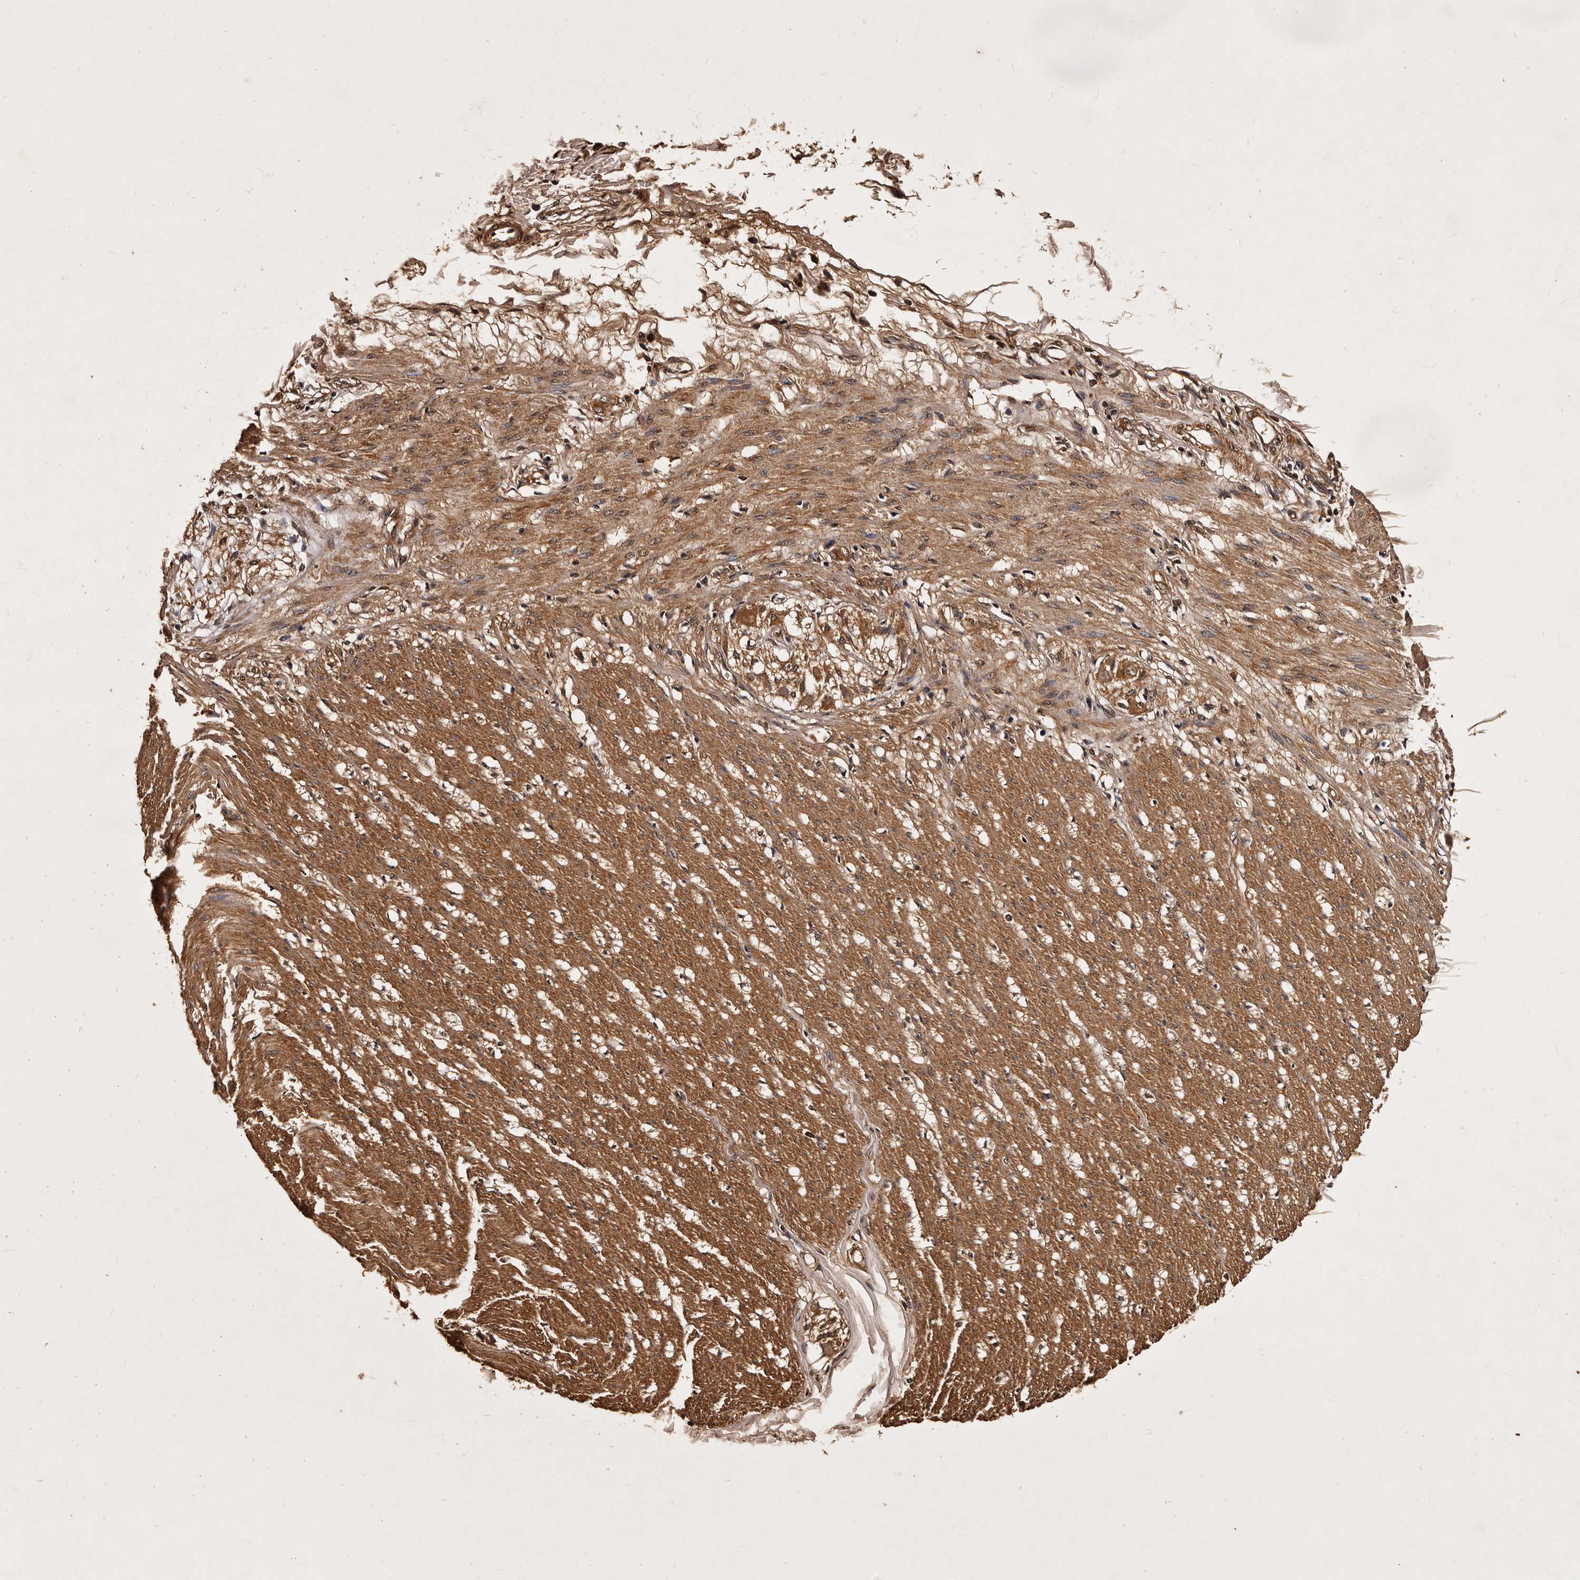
{"staining": {"intensity": "moderate", "quantity": "25%-75%", "location": "cytoplasmic/membranous,nuclear"}, "tissue": "smooth muscle", "cell_type": "Smooth muscle cells", "image_type": "normal", "snomed": [{"axis": "morphology", "description": "Normal tissue, NOS"}, {"axis": "morphology", "description": "Adenocarcinoma, NOS"}, {"axis": "topography", "description": "Smooth muscle"}, {"axis": "topography", "description": "Colon"}], "caption": "Moderate cytoplasmic/membranous,nuclear positivity for a protein is seen in about 25%-75% of smooth muscle cells of benign smooth muscle using immunohistochemistry (IHC).", "gene": "PARS2", "patient": {"sex": "male", "age": 14}}